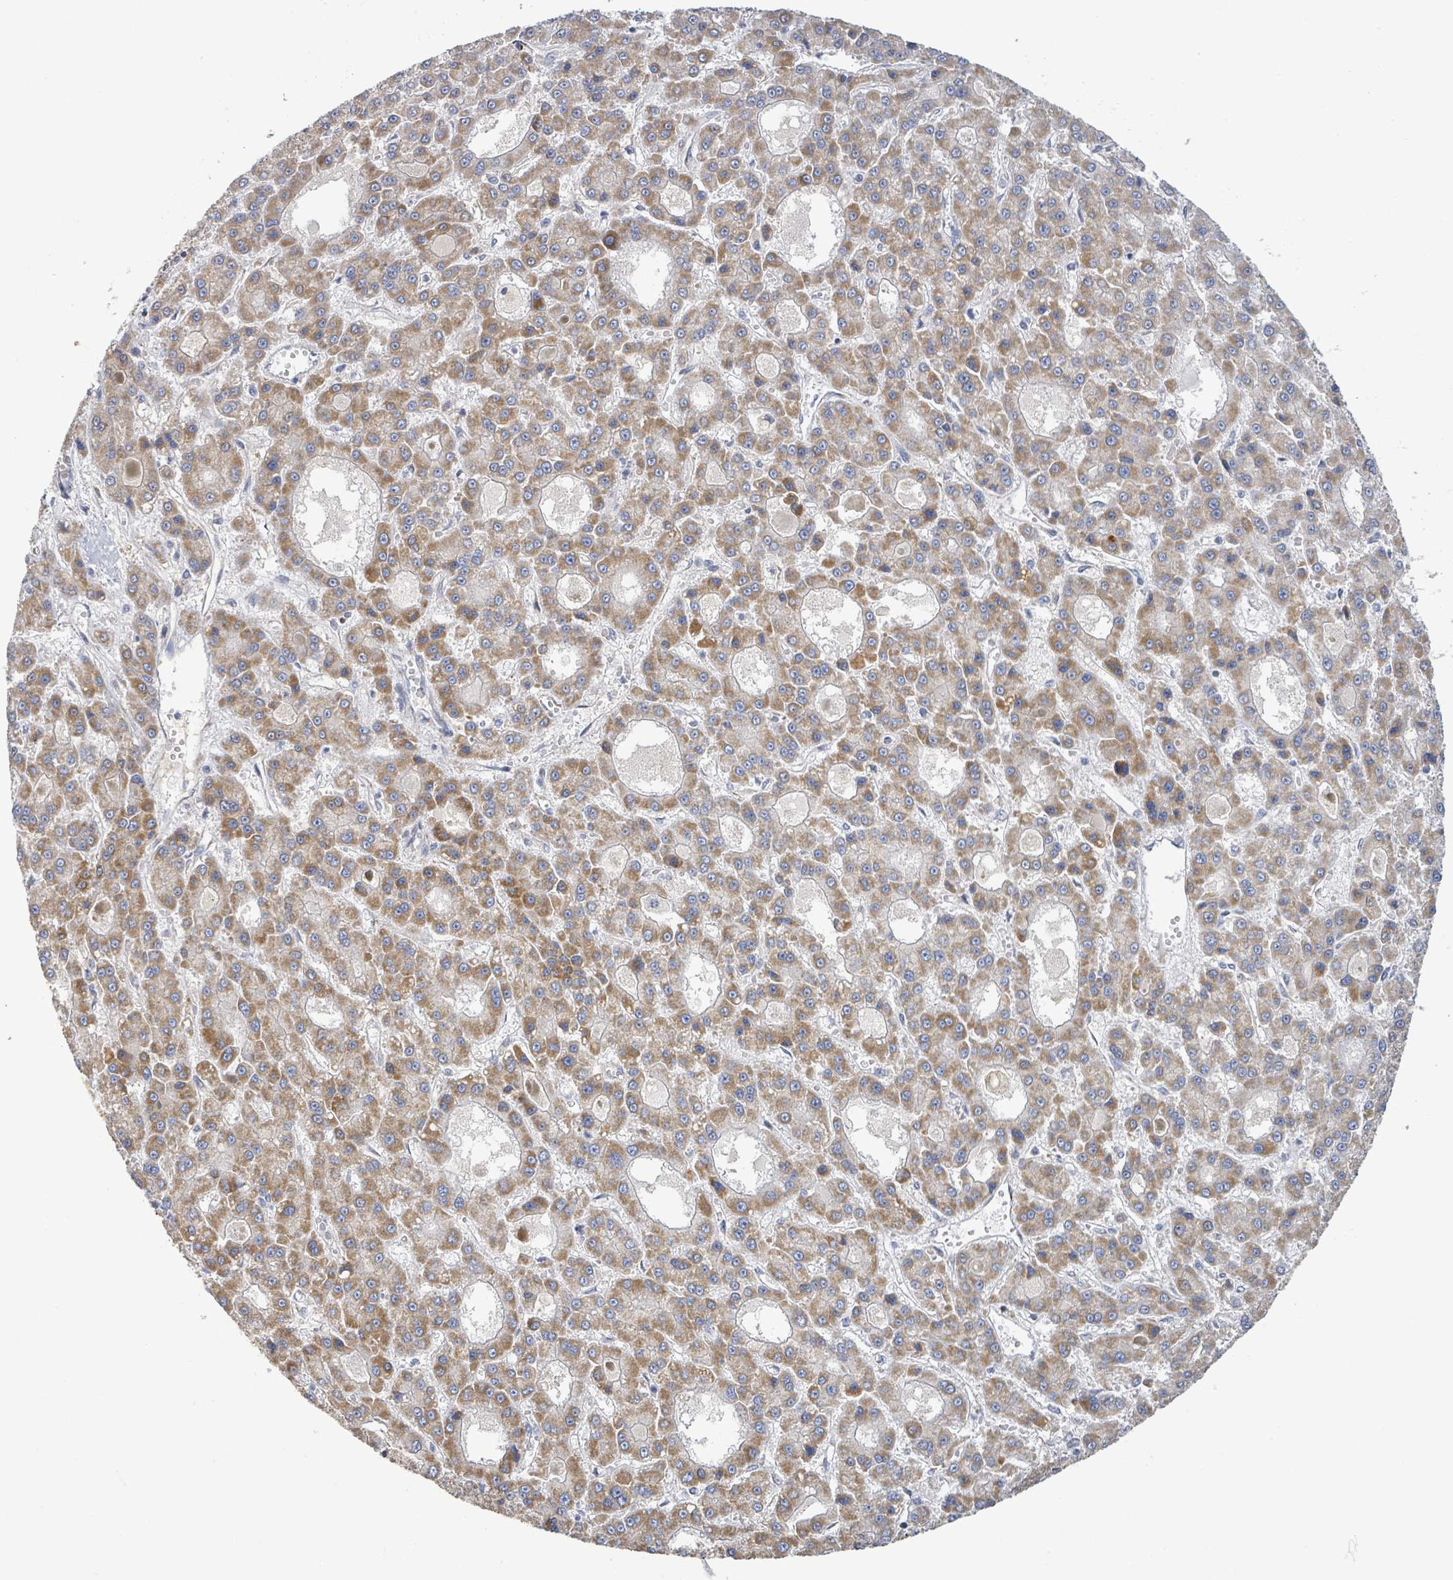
{"staining": {"intensity": "moderate", "quantity": ">75%", "location": "cytoplasmic/membranous"}, "tissue": "liver cancer", "cell_type": "Tumor cells", "image_type": "cancer", "snomed": [{"axis": "morphology", "description": "Carcinoma, Hepatocellular, NOS"}, {"axis": "topography", "description": "Liver"}], "caption": "IHC histopathology image of liver cancer (hepatocellular carcinoma) stained for a protein (brown), which shows medium levels of moderate cytoplasmic/membranous positivity in about >75% of tumor cells.", "gene": "SUCLG2", "patient": {"sex": "male", "age": 70}}